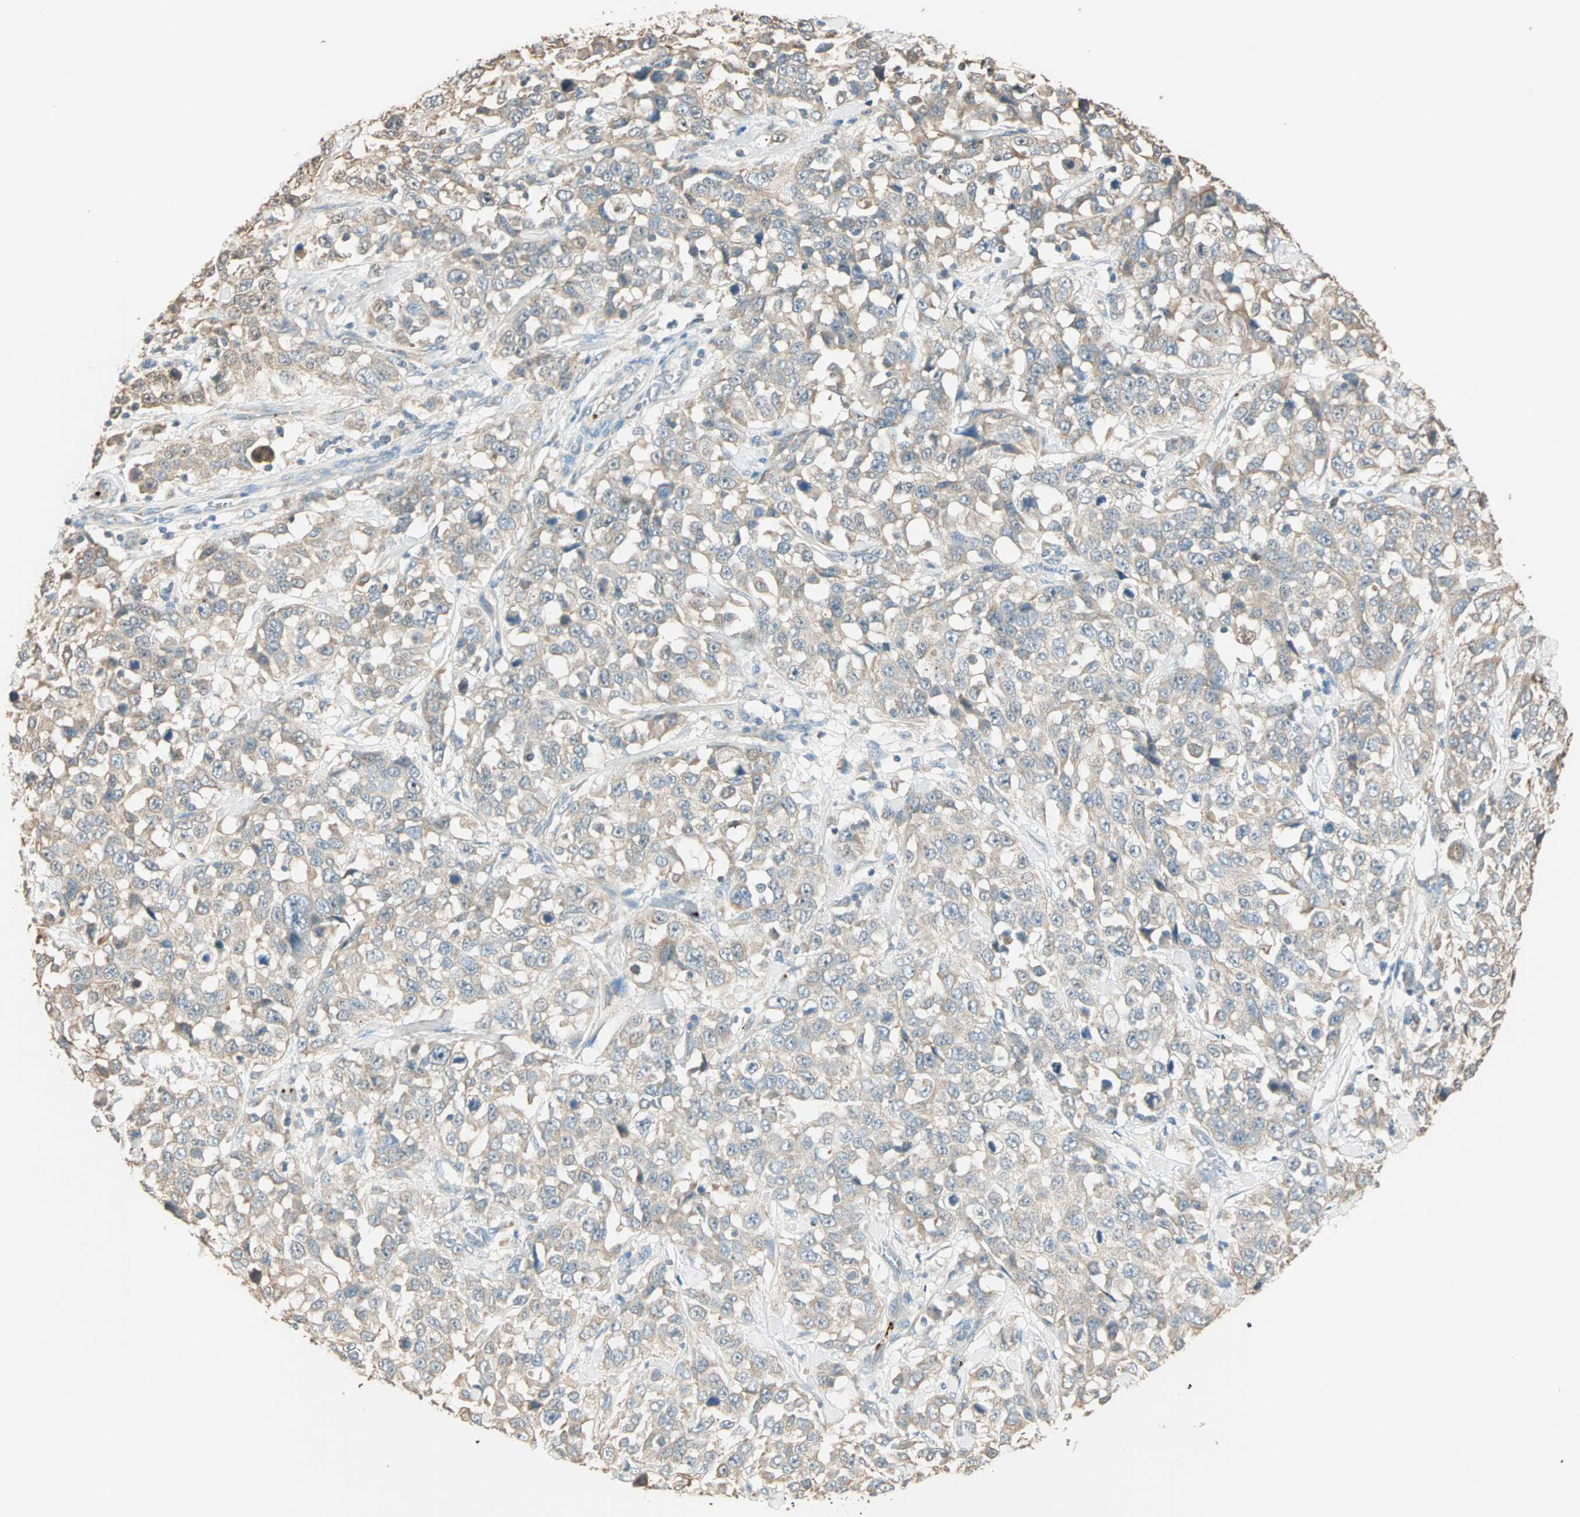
{"staining": {"intensity": "weak", "quantity": ">75%", "location": "cytoplasmic/membranous"}, "tissue": "stomach cancer", "cell_type": "Tumor cells", "image_type": "cancer", "snomed": [{"axis": "morphology", "description": "Normal tissue, NOS"}, {"axis": "morphology", "description": "Adenocarcinoma, NOS"}, {"axis": "topography", "description": "Stomach"}], "caption": "There is low levels of weak cytoplasmic/membranous expression in tumor cells of stomach adenocarcinoma, as demonstrated by immunohistochemical staining (brown color).", "gene": "RAD18", "patient": {"sex": "male", "age": 48}}